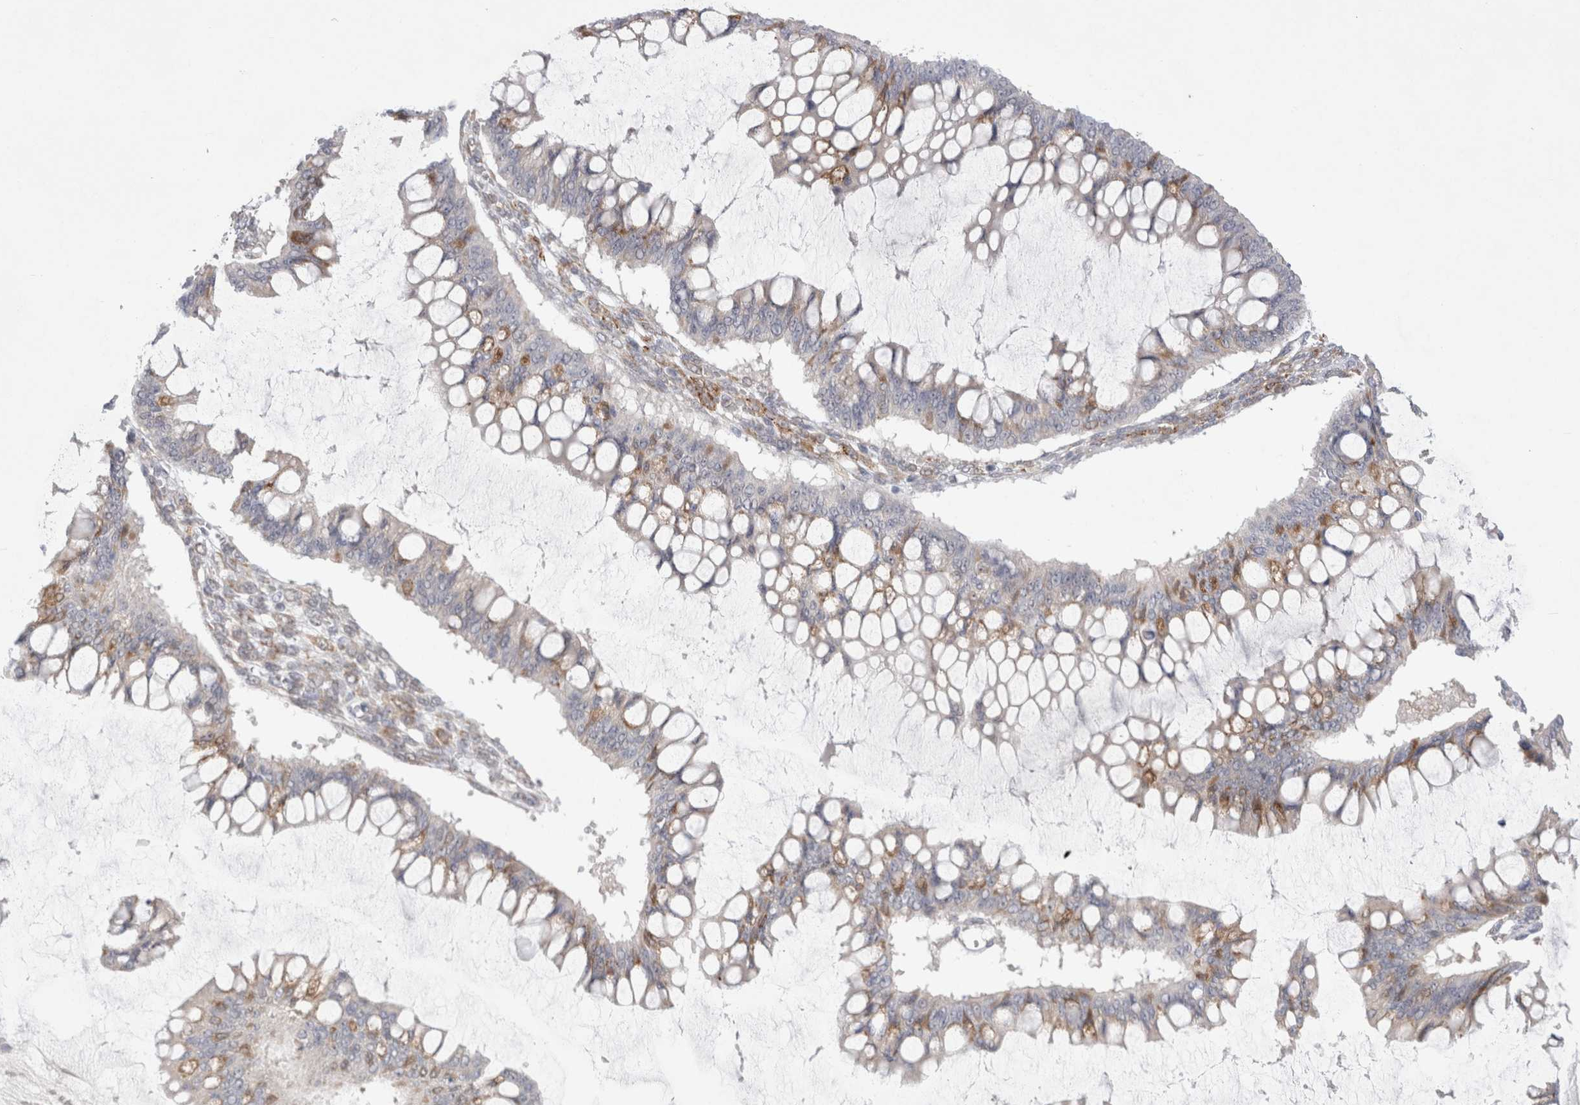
{"staining": {"intensity": "moderate", "quantity": "<25%", "location": "cytoplasmic/membranous"}, "tissue": "ovarian cancer", "cell_type": "Tumor cells", "image_type": "cancer", "snomed": [{"axis": "morphology", "description": "Cystadenocarcinoma, mucinous, NOS"}, {"axis": "topography", "description": "Ovary"}], "caption": "Immunohistochemistry (DAB (3,3'-diaminobenzidine)) staining of ovarian mucinous cystadenocarcinoma shows moderate cytoplasmic/membranous protein expression in about <25% of tumor cells.", "gene": "TRMT1L", "patient": {"sex": "female", "age": 73}}